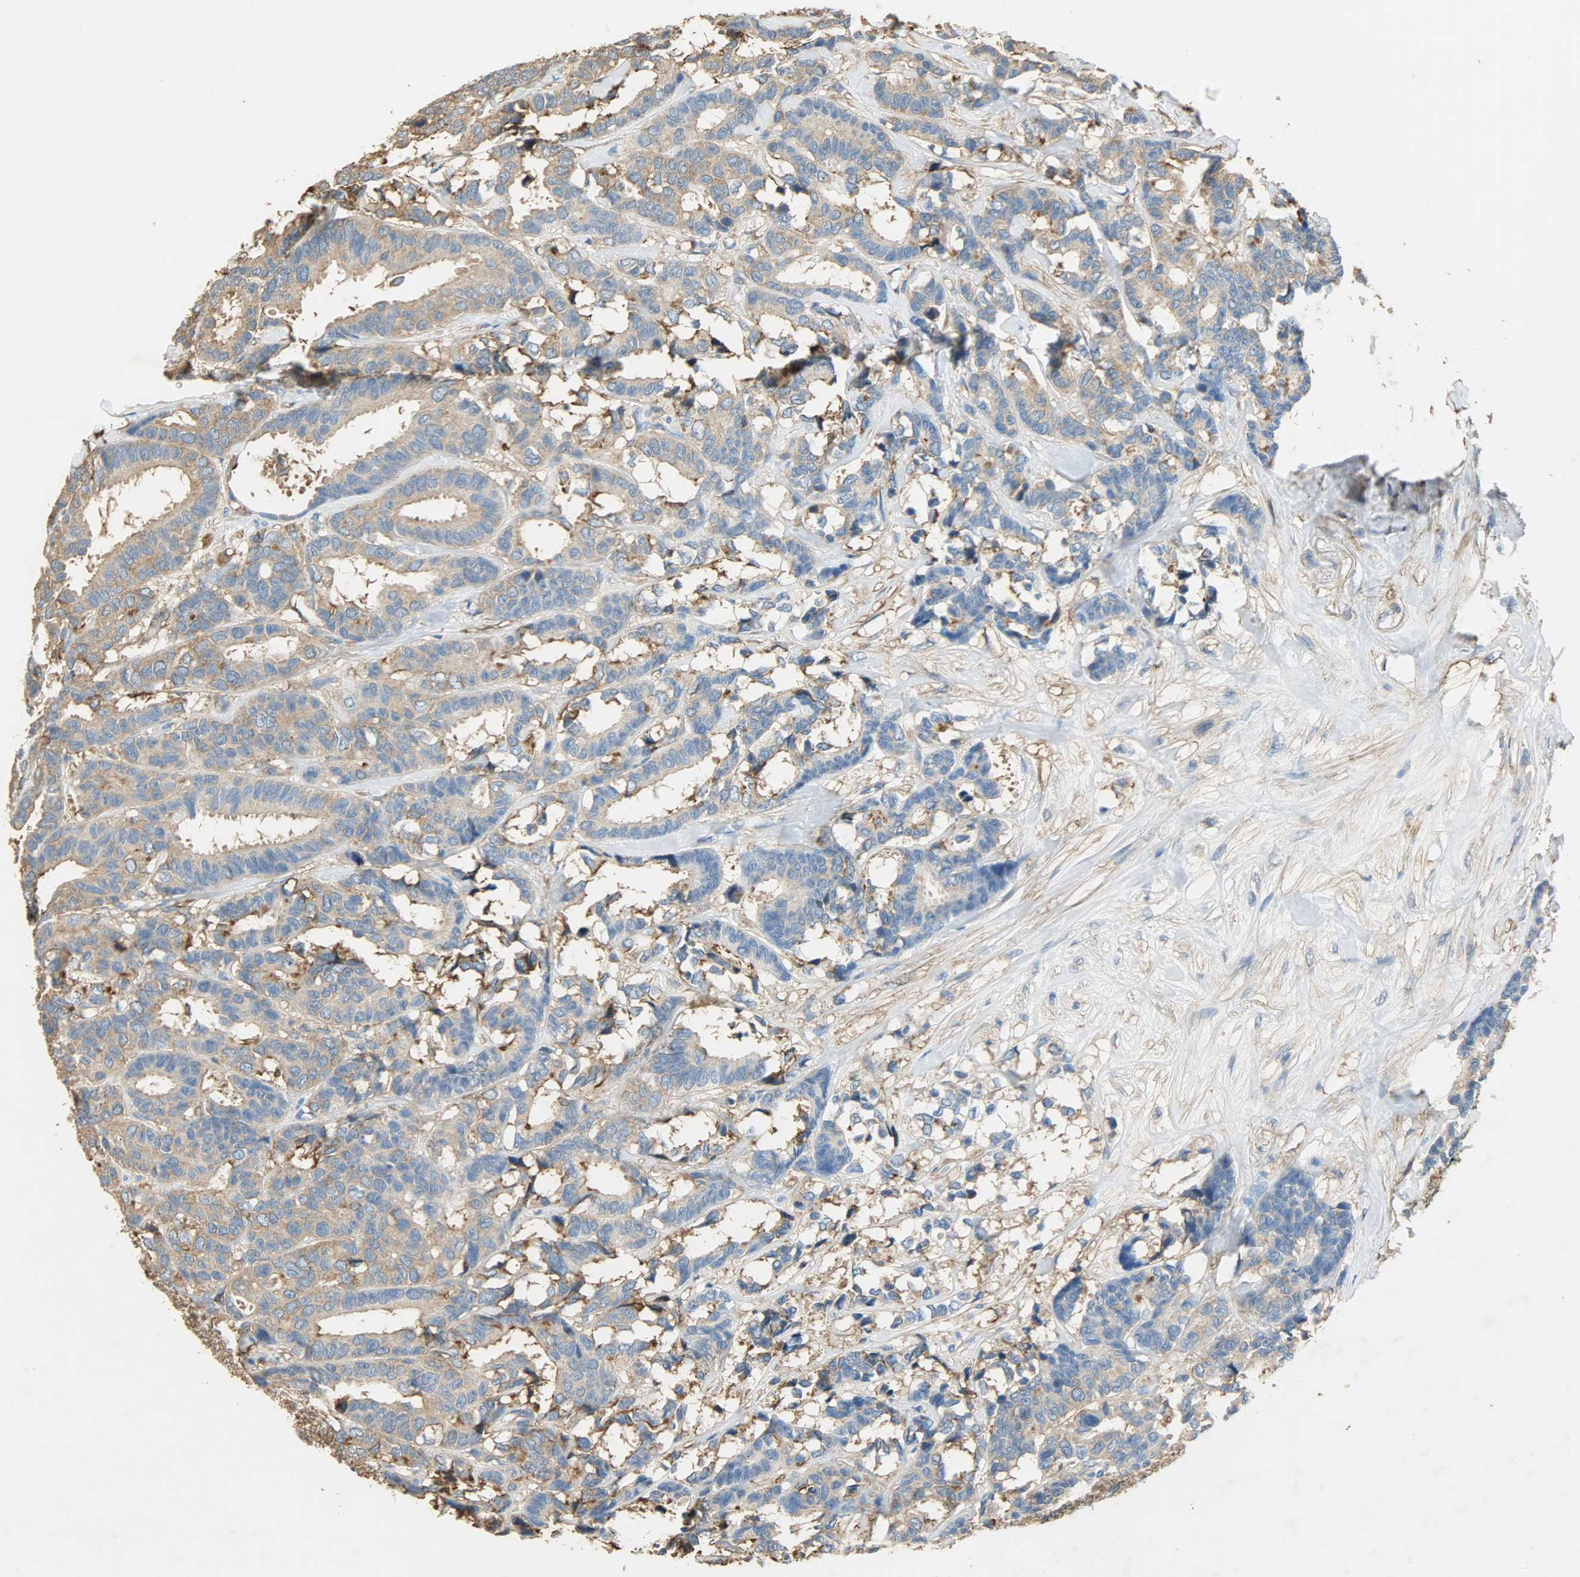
{"staining": {"intensity": "negative", "quantity": "none", "location": "none"}, "tissue": "breast cancer", "cell_type": "Tumor cells", "image_type": "cancer", "snomed": [{"axis": "morphology", "description": "Duct carcinoma"}, {"axis": "topography", "description": "Breast"}], "caption": "A micrograph of human breast cancer is negative for staining in tumor cells. (DAB (3,3'-diaminobenzidine) immunohistochemistry (IHC), high magnification).", "gene": "ANXA6", "patient": {"sex": "female", "age": 87}}